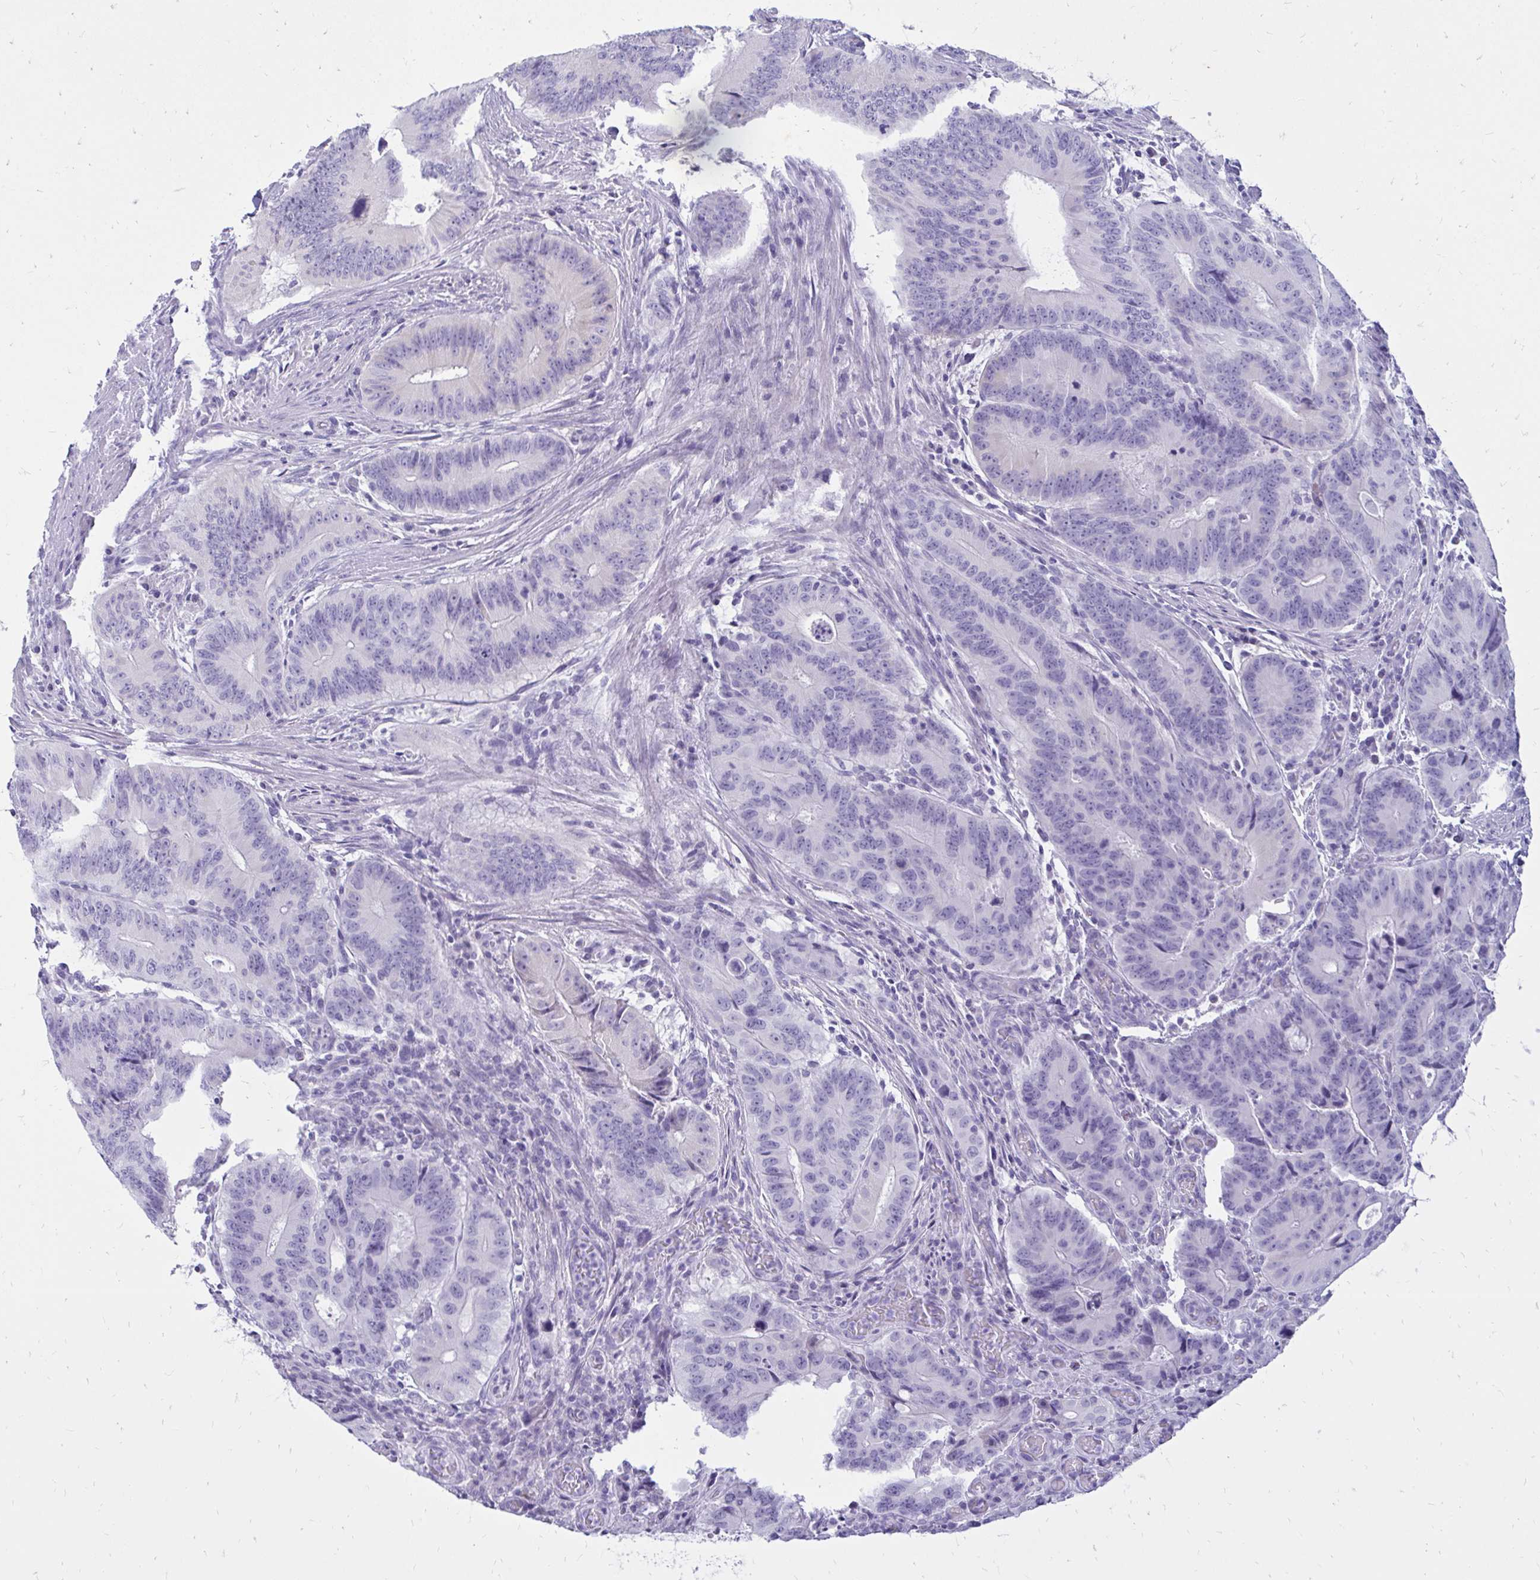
{"staining": {"intensity": "negative", "quantity": "none", "location": "none"}, "tissue": "colorectal cancer", "cell_type": "Tumor cells", "image_type": "cancer", "snomed": [{"axis": "morphology", "description": "Adenocarcinoma, NOS"}, {"axis": "topography", "description": "Colon"}], "caption": "Colorectal adenocarcinoma was stained to show a protein in brown. There is no significant positivity in tumor cells. Nuclei are stained in blue.", "gene": "NANOGNB", "patient": {"sex": "male", "age": 62}}